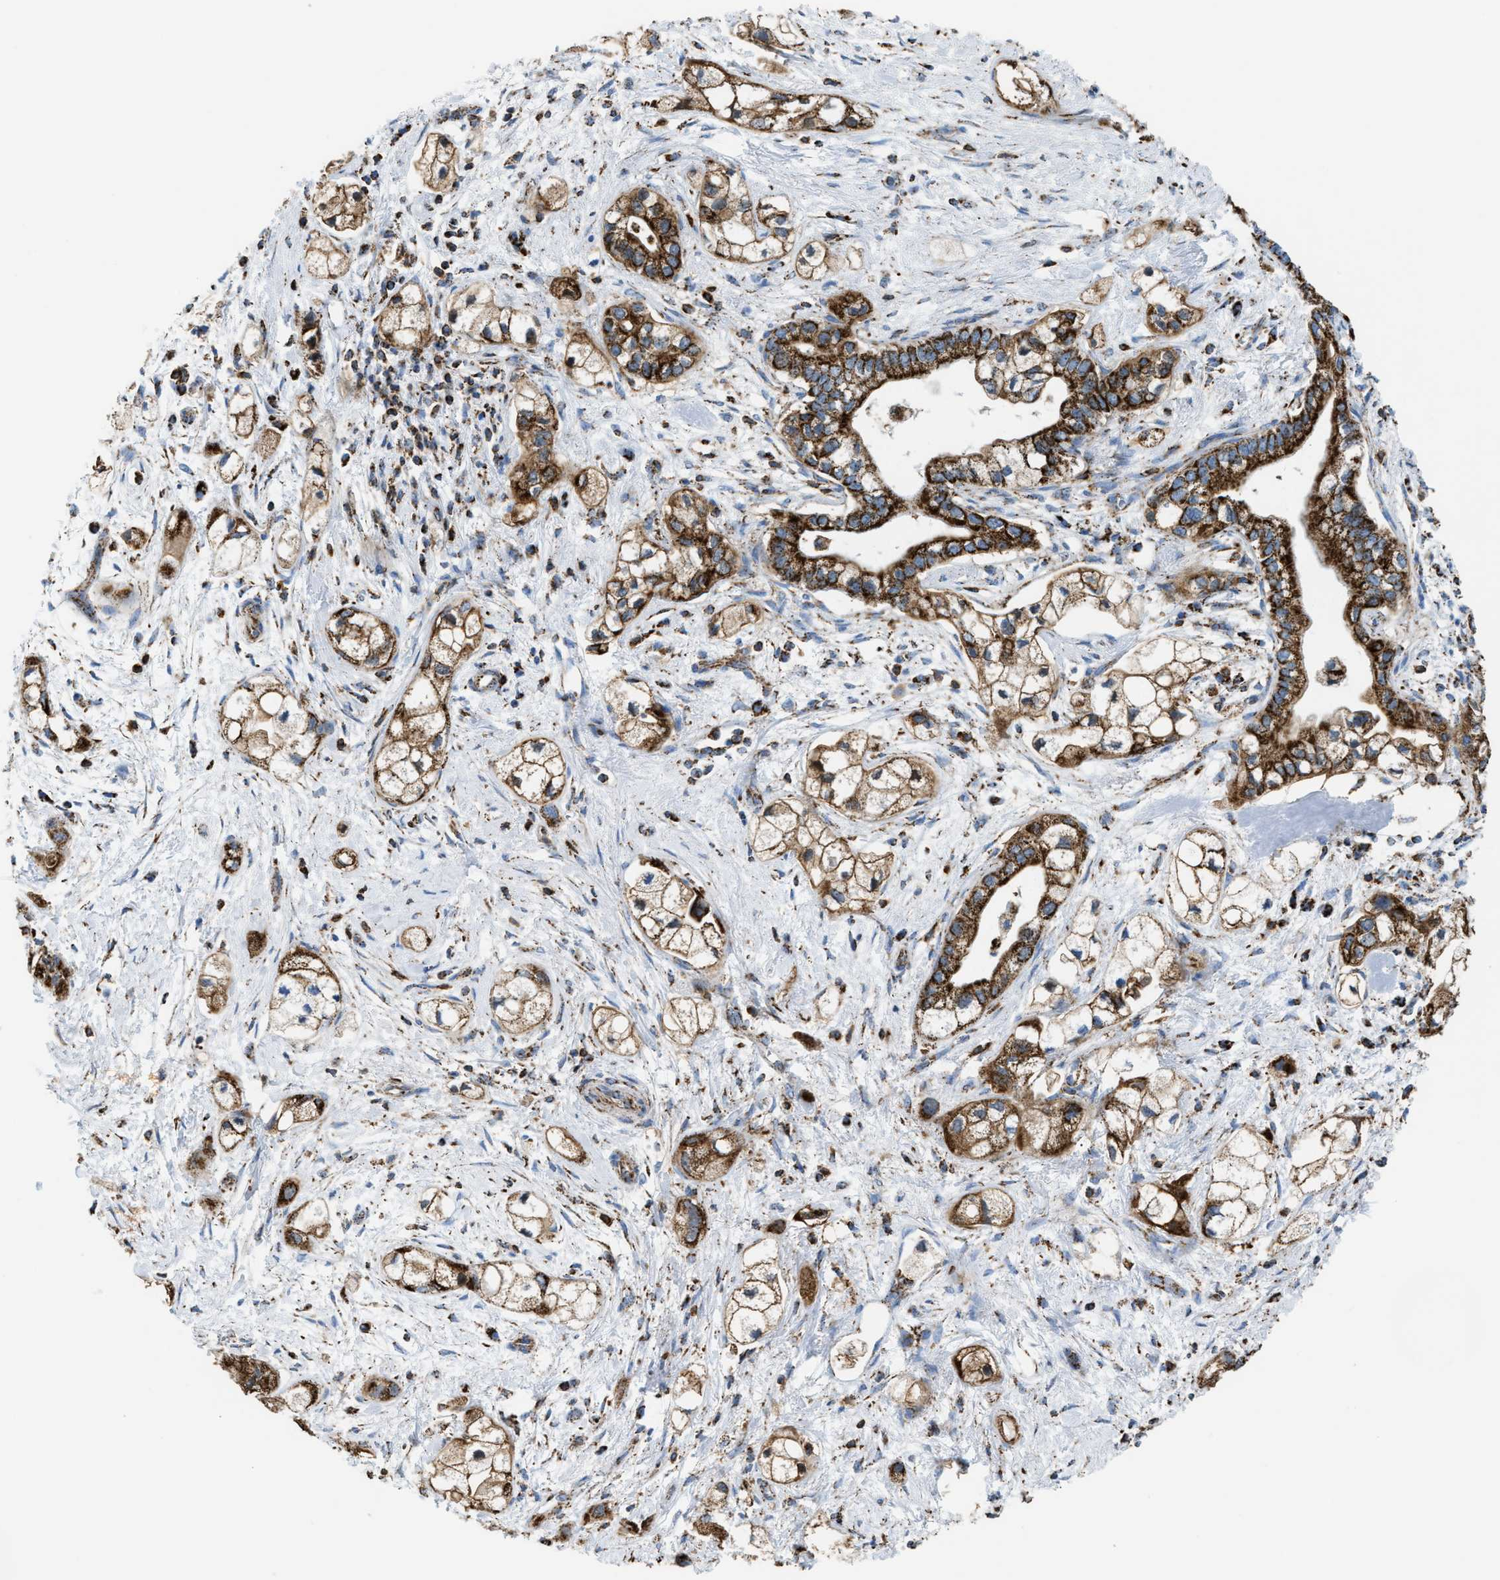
{"staining": {"intensity": "strong", "quantity": ">75%", "location": "cytoplasmic/membranous"}, "tissue": "pancreatic cancer", "cell_type": "Tumor cells", "image_type": "cancer", "snomed": [{"axis": "morphology", "description": "Adenocarcinoma, NOS"}, {"axis": "topography", "description": "Pancreas"}], "caption": "The histopathology image displays a brown stain indicating the presence of a protein in the cytoplasmic/membranous of tumor cells in adenocarcinoma (pancreatic).", "gene": "ECHS1", "patient": {"sex": "male", "age": 74}}